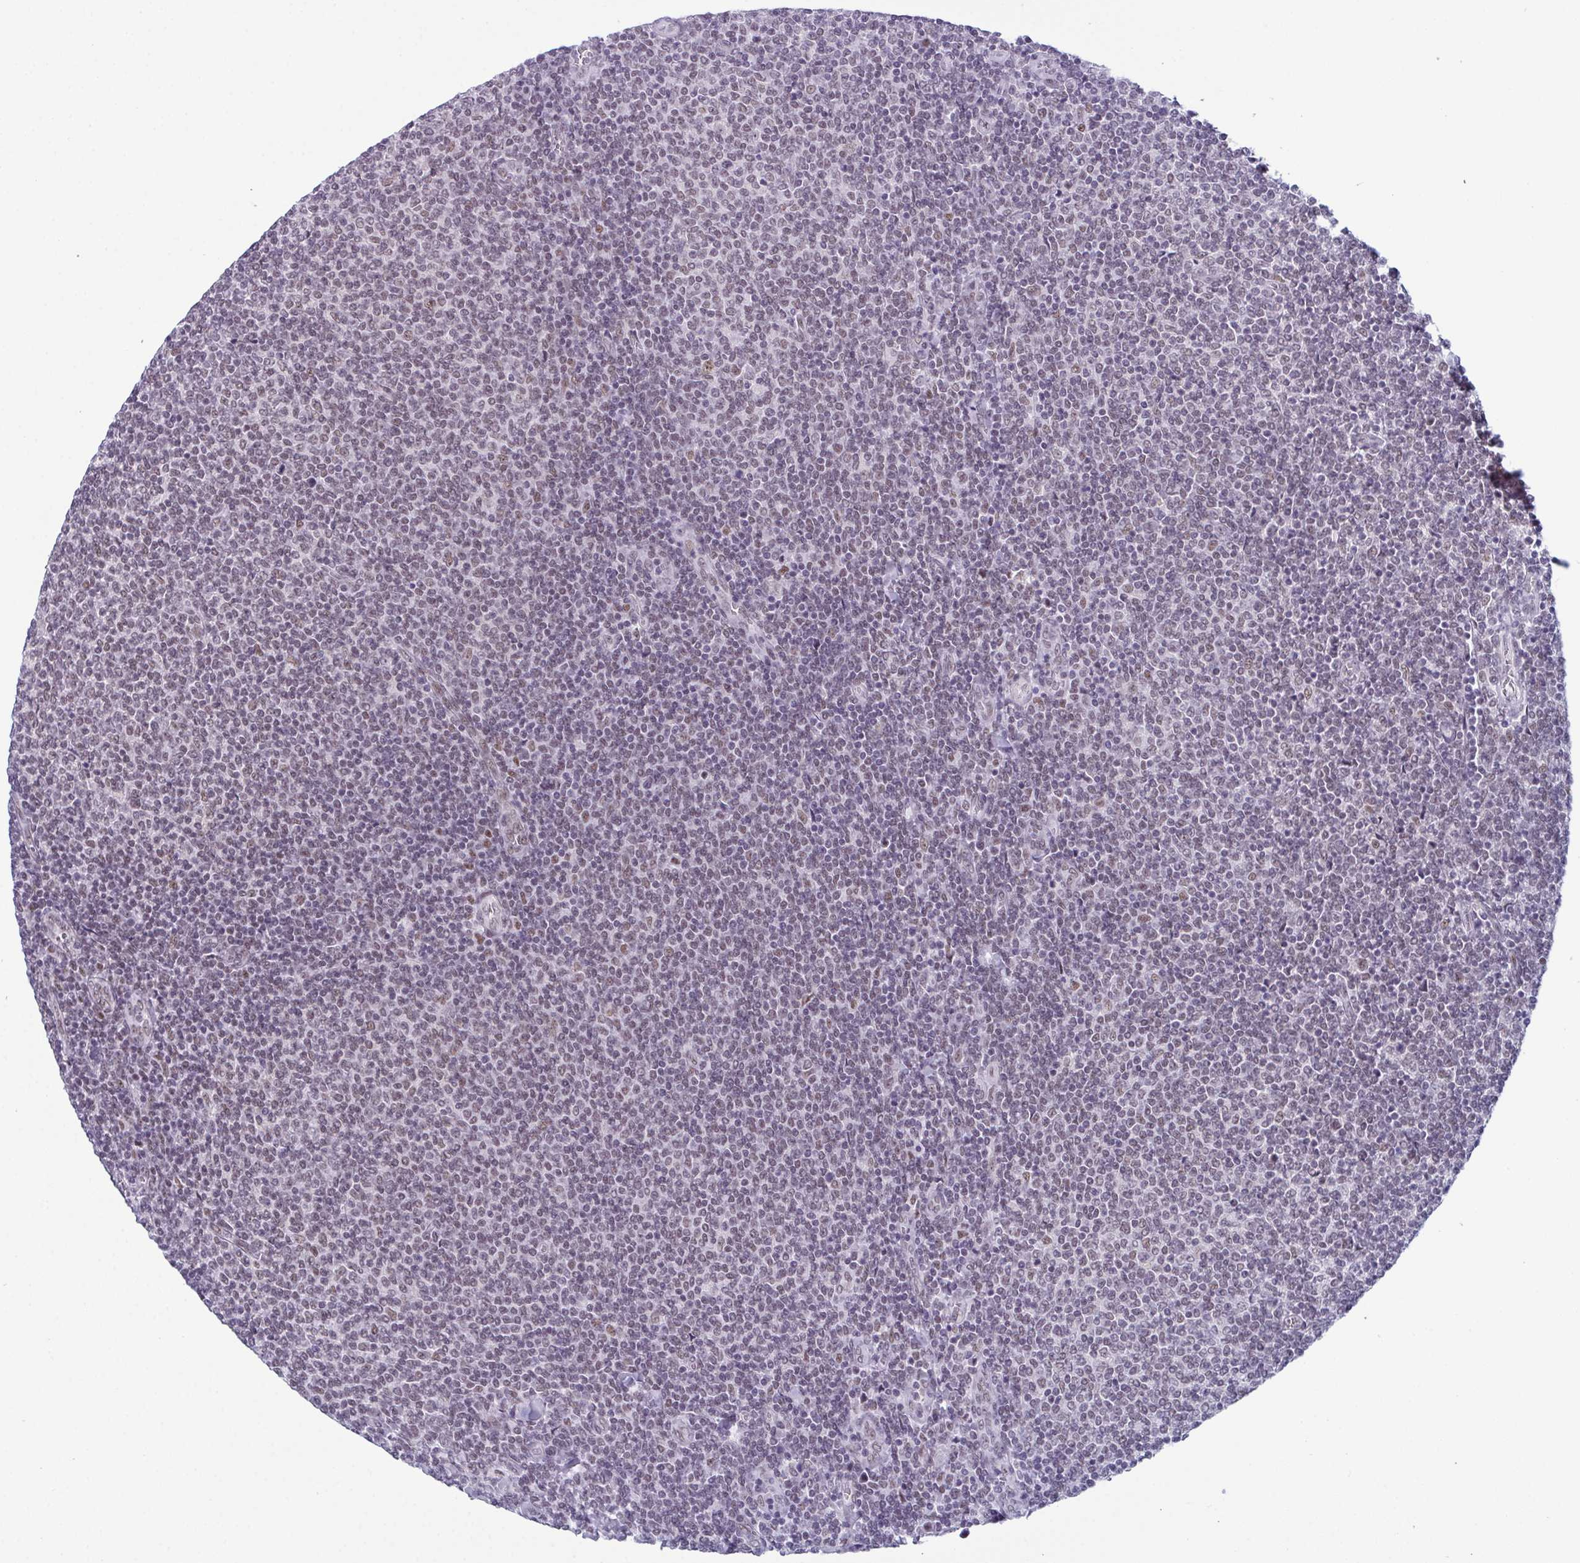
{"staining": {"intensity": "weak", "quantity": "<25%", "location": "nuclear"}, "tissue": "lymphoma", "cell_type": "Tumor cells", "image_type": "cancer", "snomed": [{"axis": "morphology", "description": "Malignant lymphoma, non-Hodgkin's type, Low grade"}, {"axis": "topography", "description": "Lymph node"}], "caption": "This is an immunohistochemistry (IHC) photomicrograph of malignant lymphoma, non-Hodgkin's type (low-grade). There is no staining in tumor cells.", "gene": "RBM7", "patient": {"sex": "male", "age": 52}}